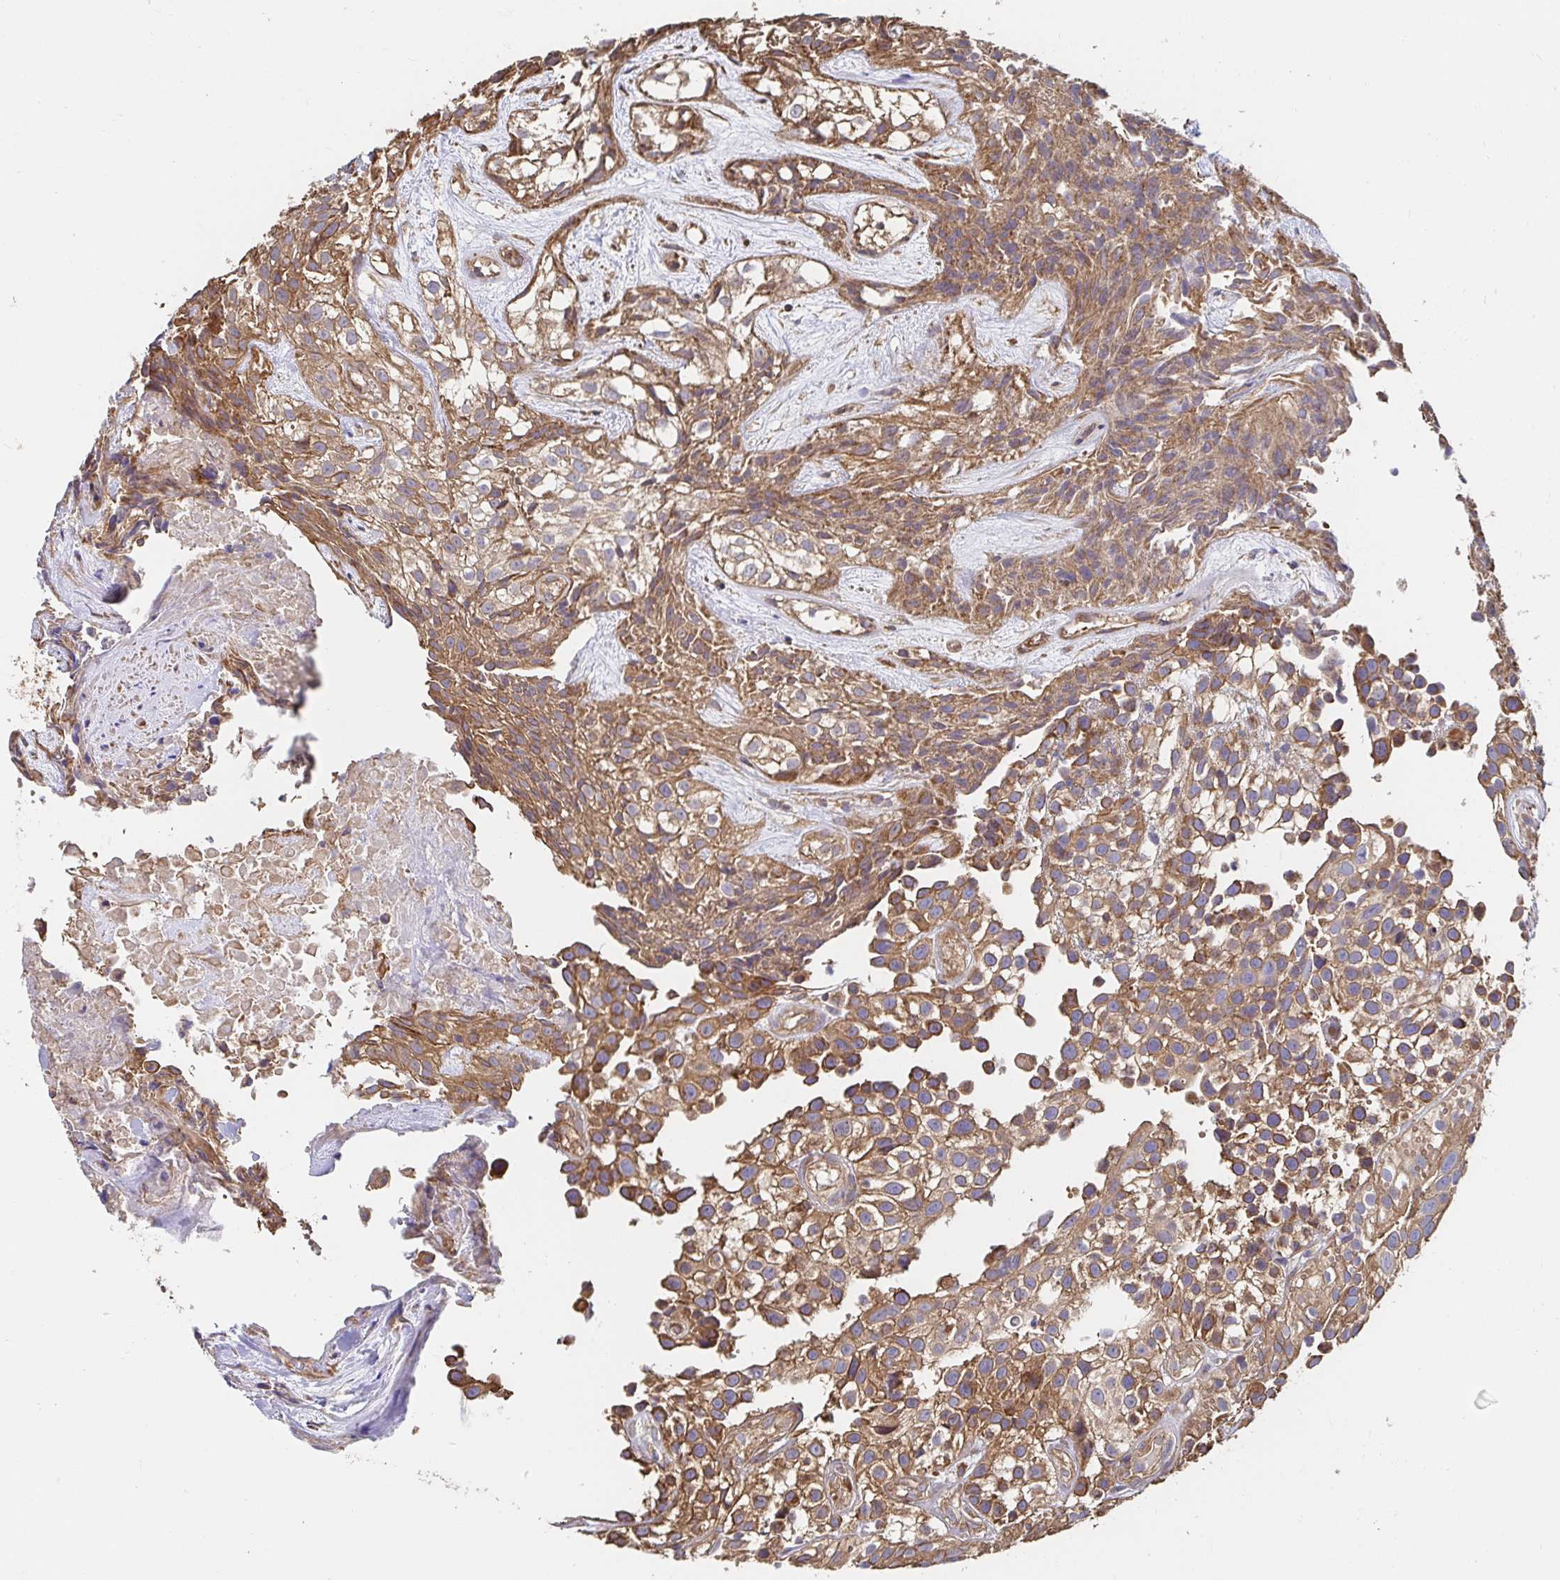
{"staining": {"intensity": "moderate", "quantity": ">75%", "location": "cytoplasmic/membranous"}, "tissue": "urothelial cancer", "cell_type": "Tumor cells", "image_type": "cancer", "snomed": [{"axis": "morphology", "description": "Urothelial carcinoma, High grade"}, {"axis": "topography", "description": "Urinary bladder"}], "caption": "Immunohistochemistry histopathology image of neoplastic tissue: urothelial cancer stained using immunohistochemistry reveals medium levels of moderate protein expression localized specifically in the cytoplasmic/membranous of tumor cells, appearing as a cytoplasmic/membranous brown color.", "gene": "APBB1", "patient": {"sex": "male", "age": 56}}